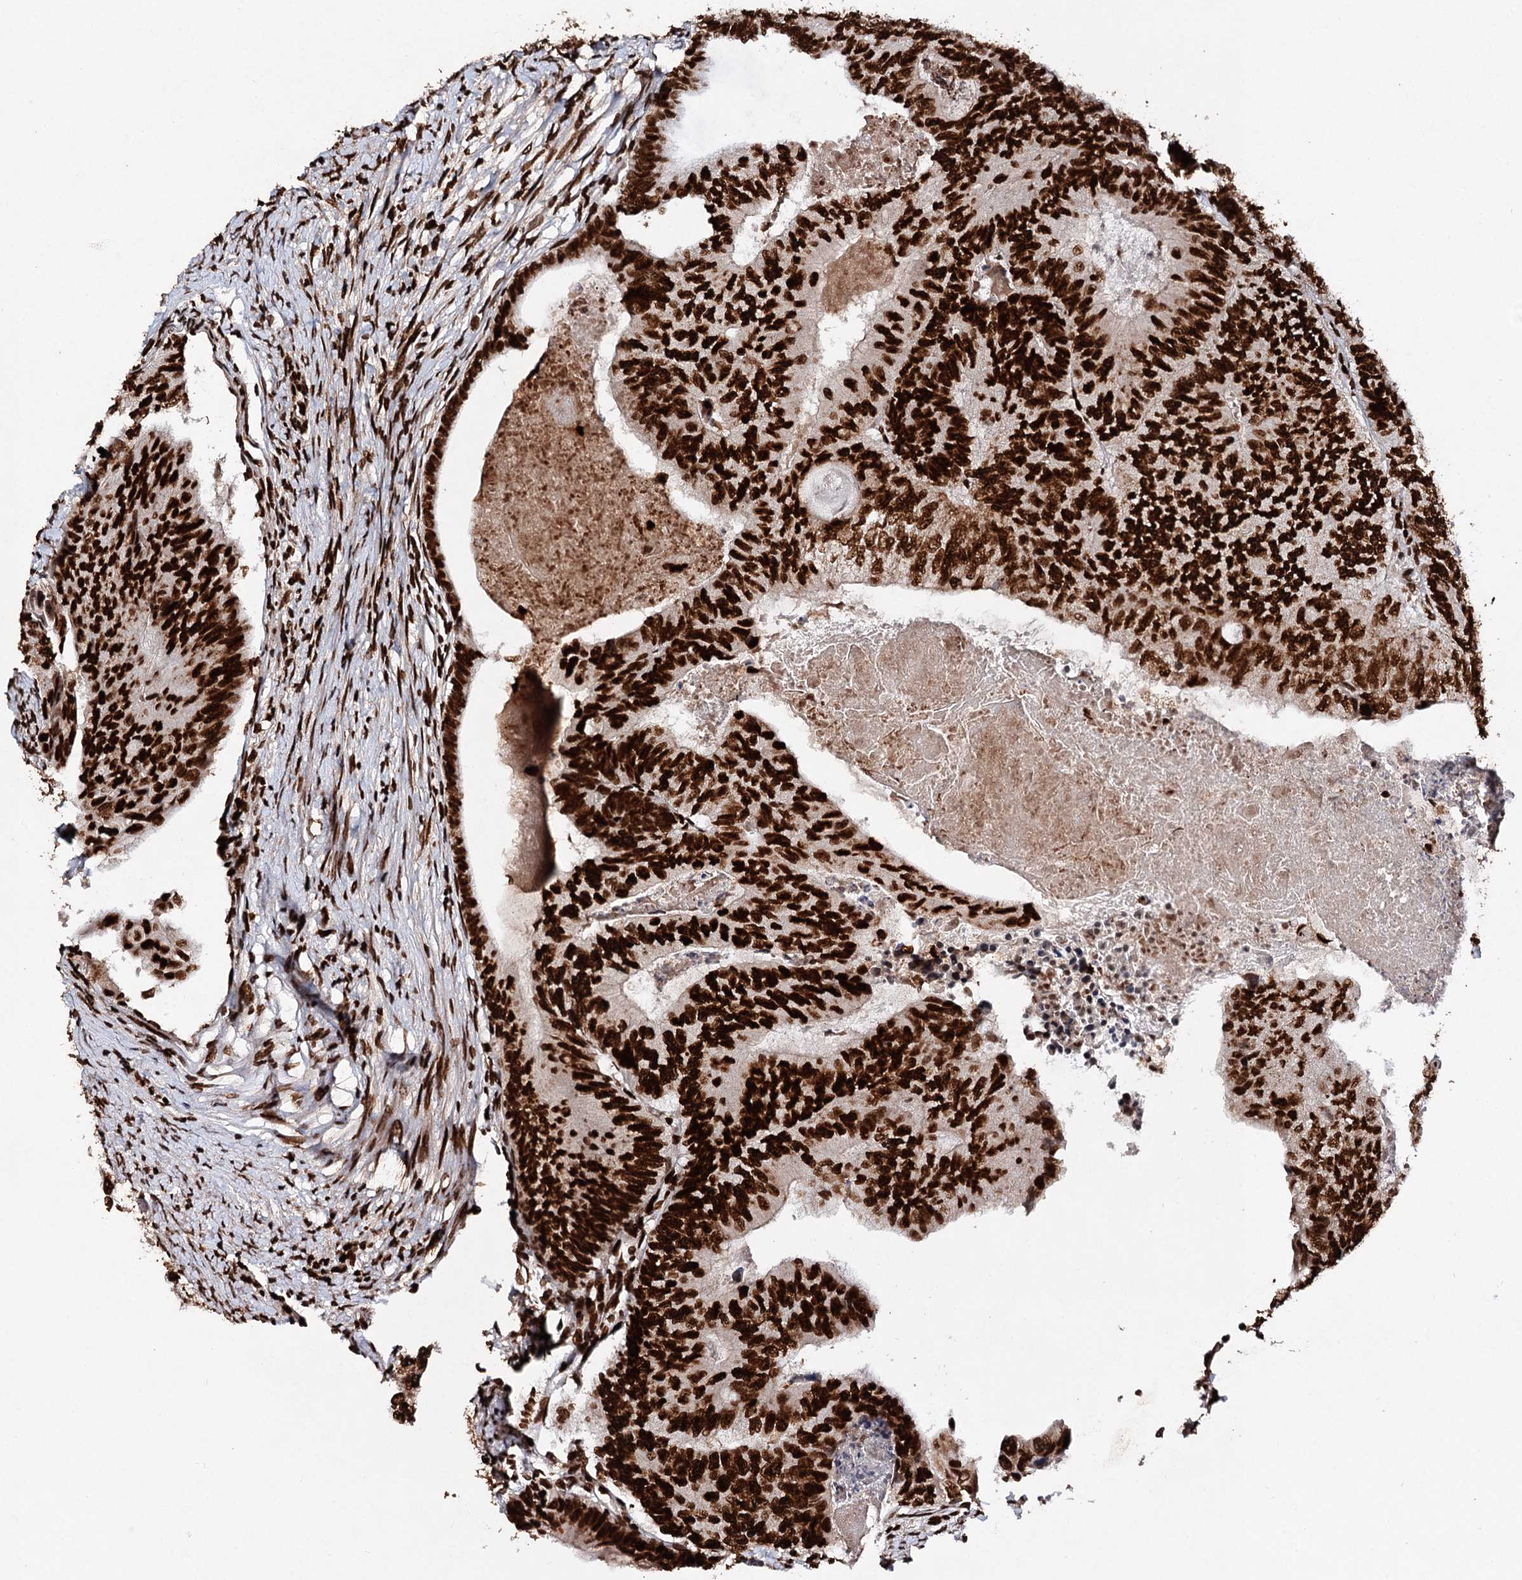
{"staining": {"intensity": "strong", "quantity": ">75%", "location": "nuclear"}, "tissue": "colorectal cancer", "cell_type": "Tumor cells", "image_type": "cancer", "snomed": [{"axis": "morphology", "description": "Adenocarcinoma, NOS"}, {"axis": "topography", "description": "Colon"}], "caption": "An image of human adenocarcinoma (colorectal) stained for a protein displays strong nuclear brown staining in tumor cells. Using DAB (3,3'-diaminobenzidine) (brown) and hematoxylin (blue) stains, captured at high magnification using brightfield microscopy.", "gene": "MATR3", "patient": {"sex": "female", "age": 67}}